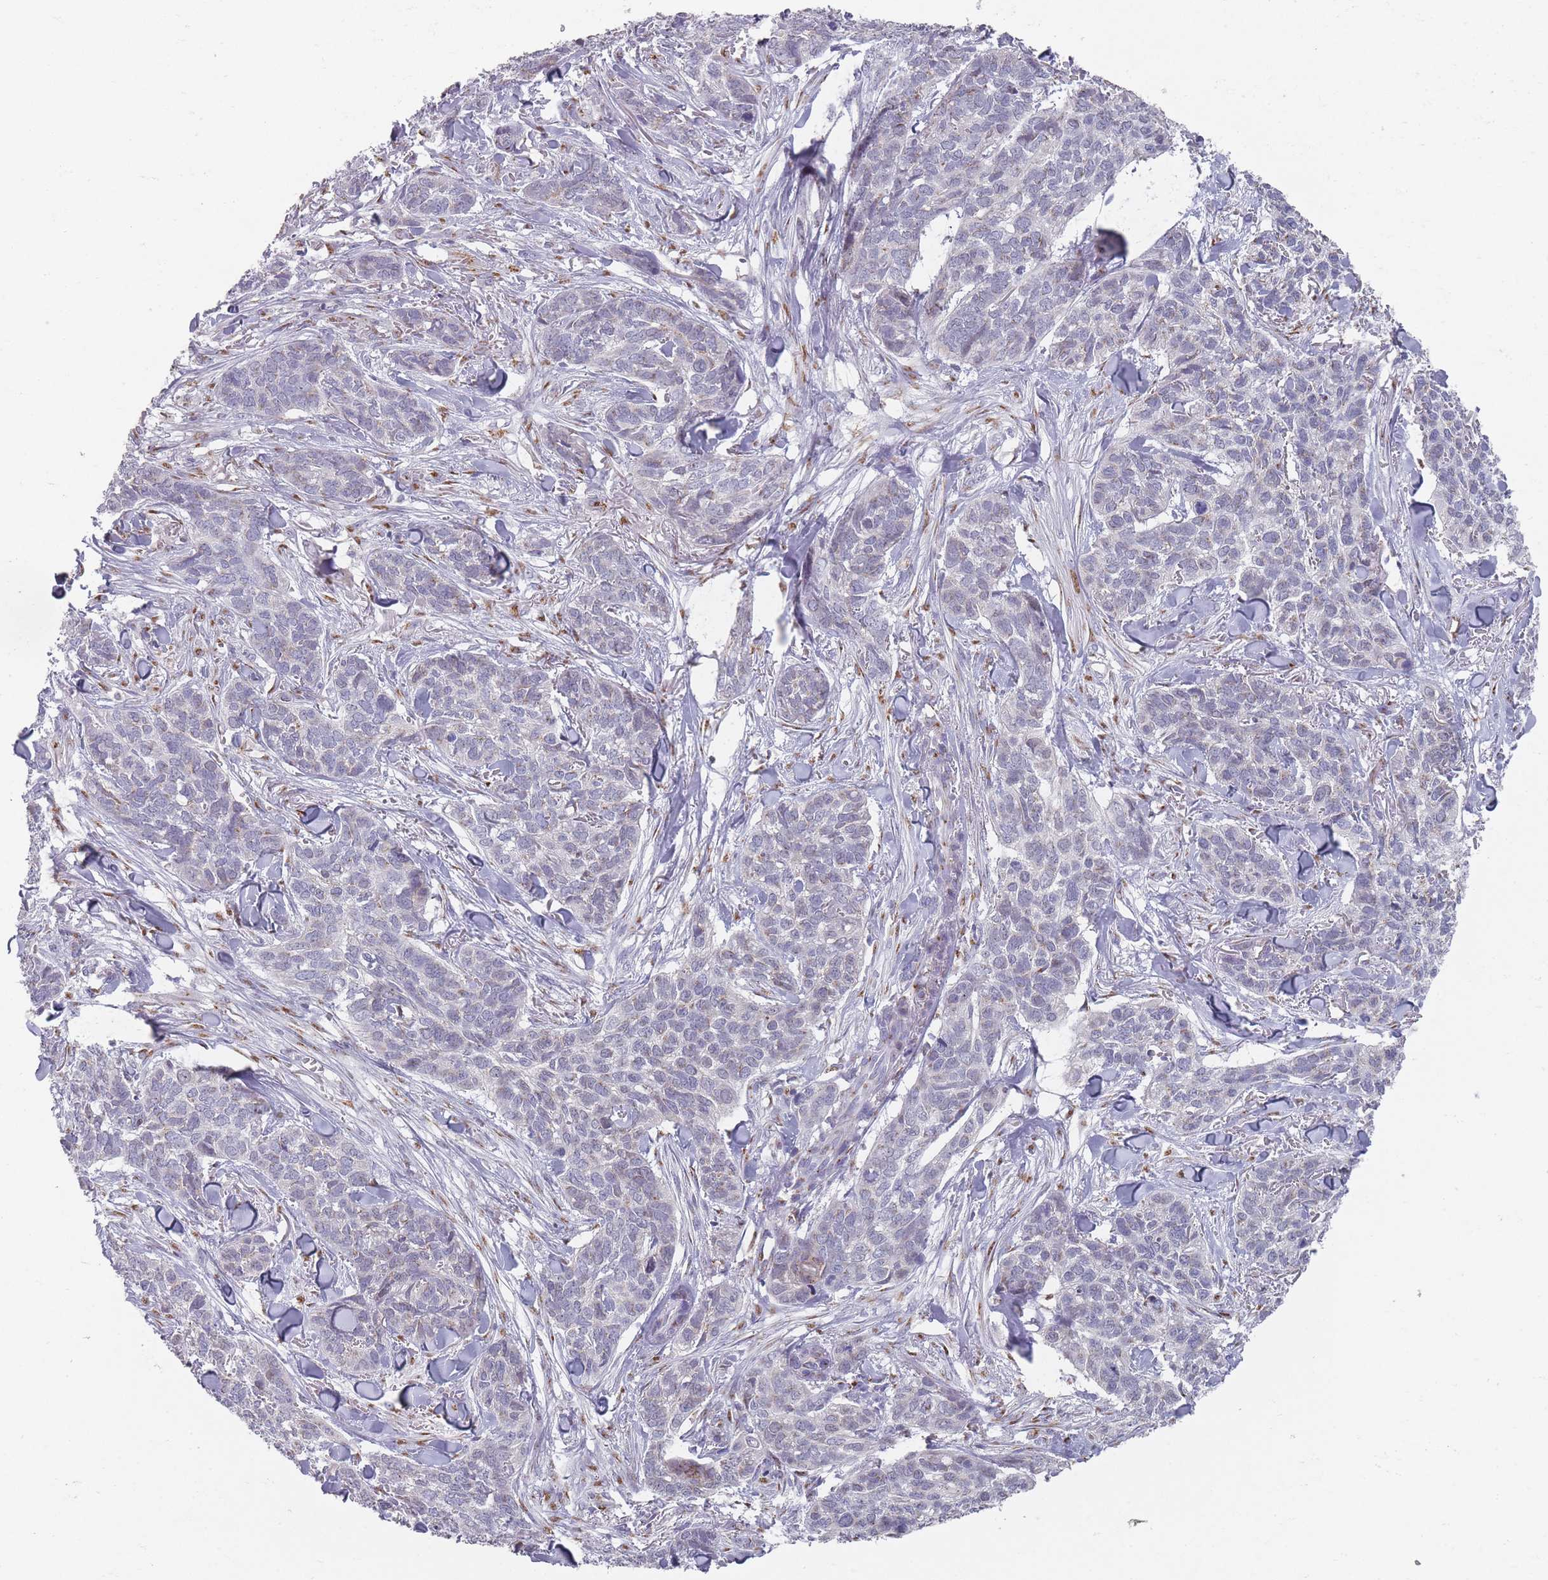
{"staining": {"intensity": "negative", "quantity": "none", "location": "none"}, "tissue": "skin cancer", "cell_type": "Tumor cells", "image_type": "cancer", "snomed": [{"axis": "morphology", "description": "Basal cell carcinoma"}, {"axis": "topography", "description": "Skin"}], "caption": "This is an IHC image of human skin basal cell carcinoma. There is no expression in tumor cells.", "gene": "MAN1B1", "patient": {"sex": "male", "age": 86}}